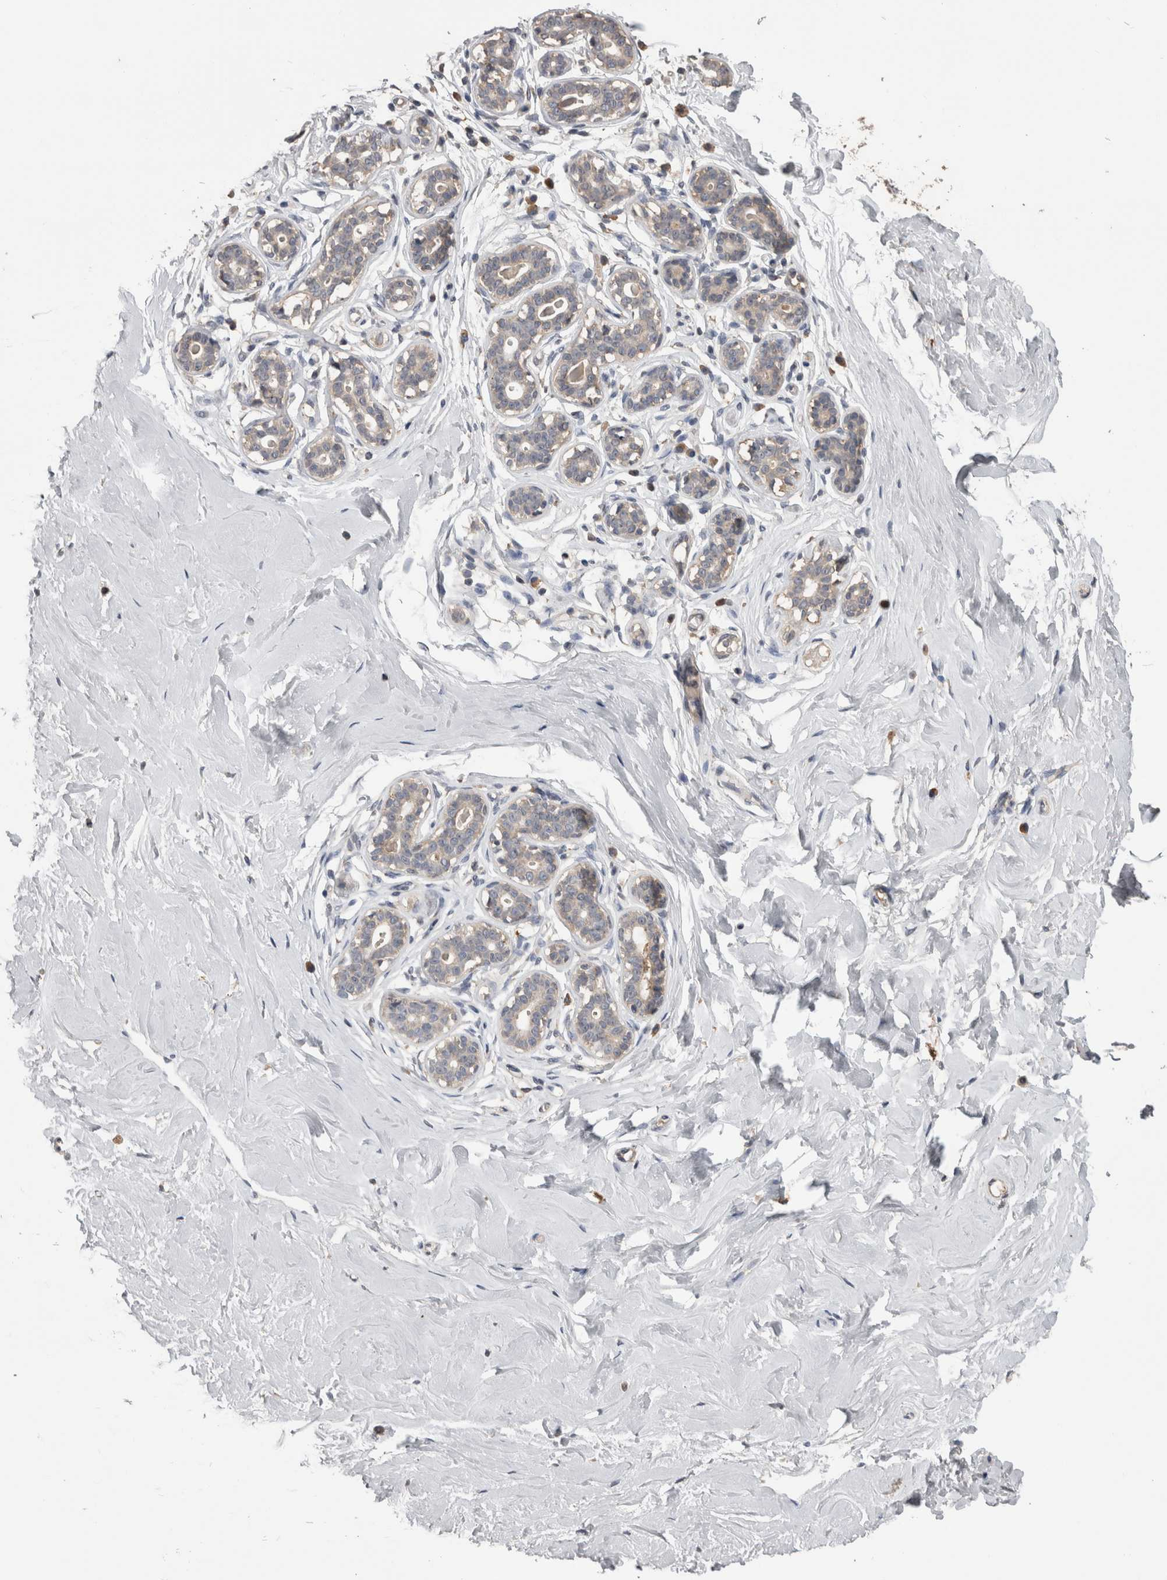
{"staining": {"intensity": "negative", "quantity": "none", "location": "none"}, "tissue": "breast", "cell_type": "Adipocytes", "image_type": "normal", "snomed": [{"axis": "morphology", "description": "Normal tissue, NOS"}, {"axis": "morphology", "description": "Adenoma, NOS"}, {"axis": "topography", "description": "Breast"}], "caption": "Immunohistochemical staining of unremarkable human breast demonstrates no significant positivity in adipocytes.", "gene": "ANXA13", "patient": {"sex": "female", "age": 23}}